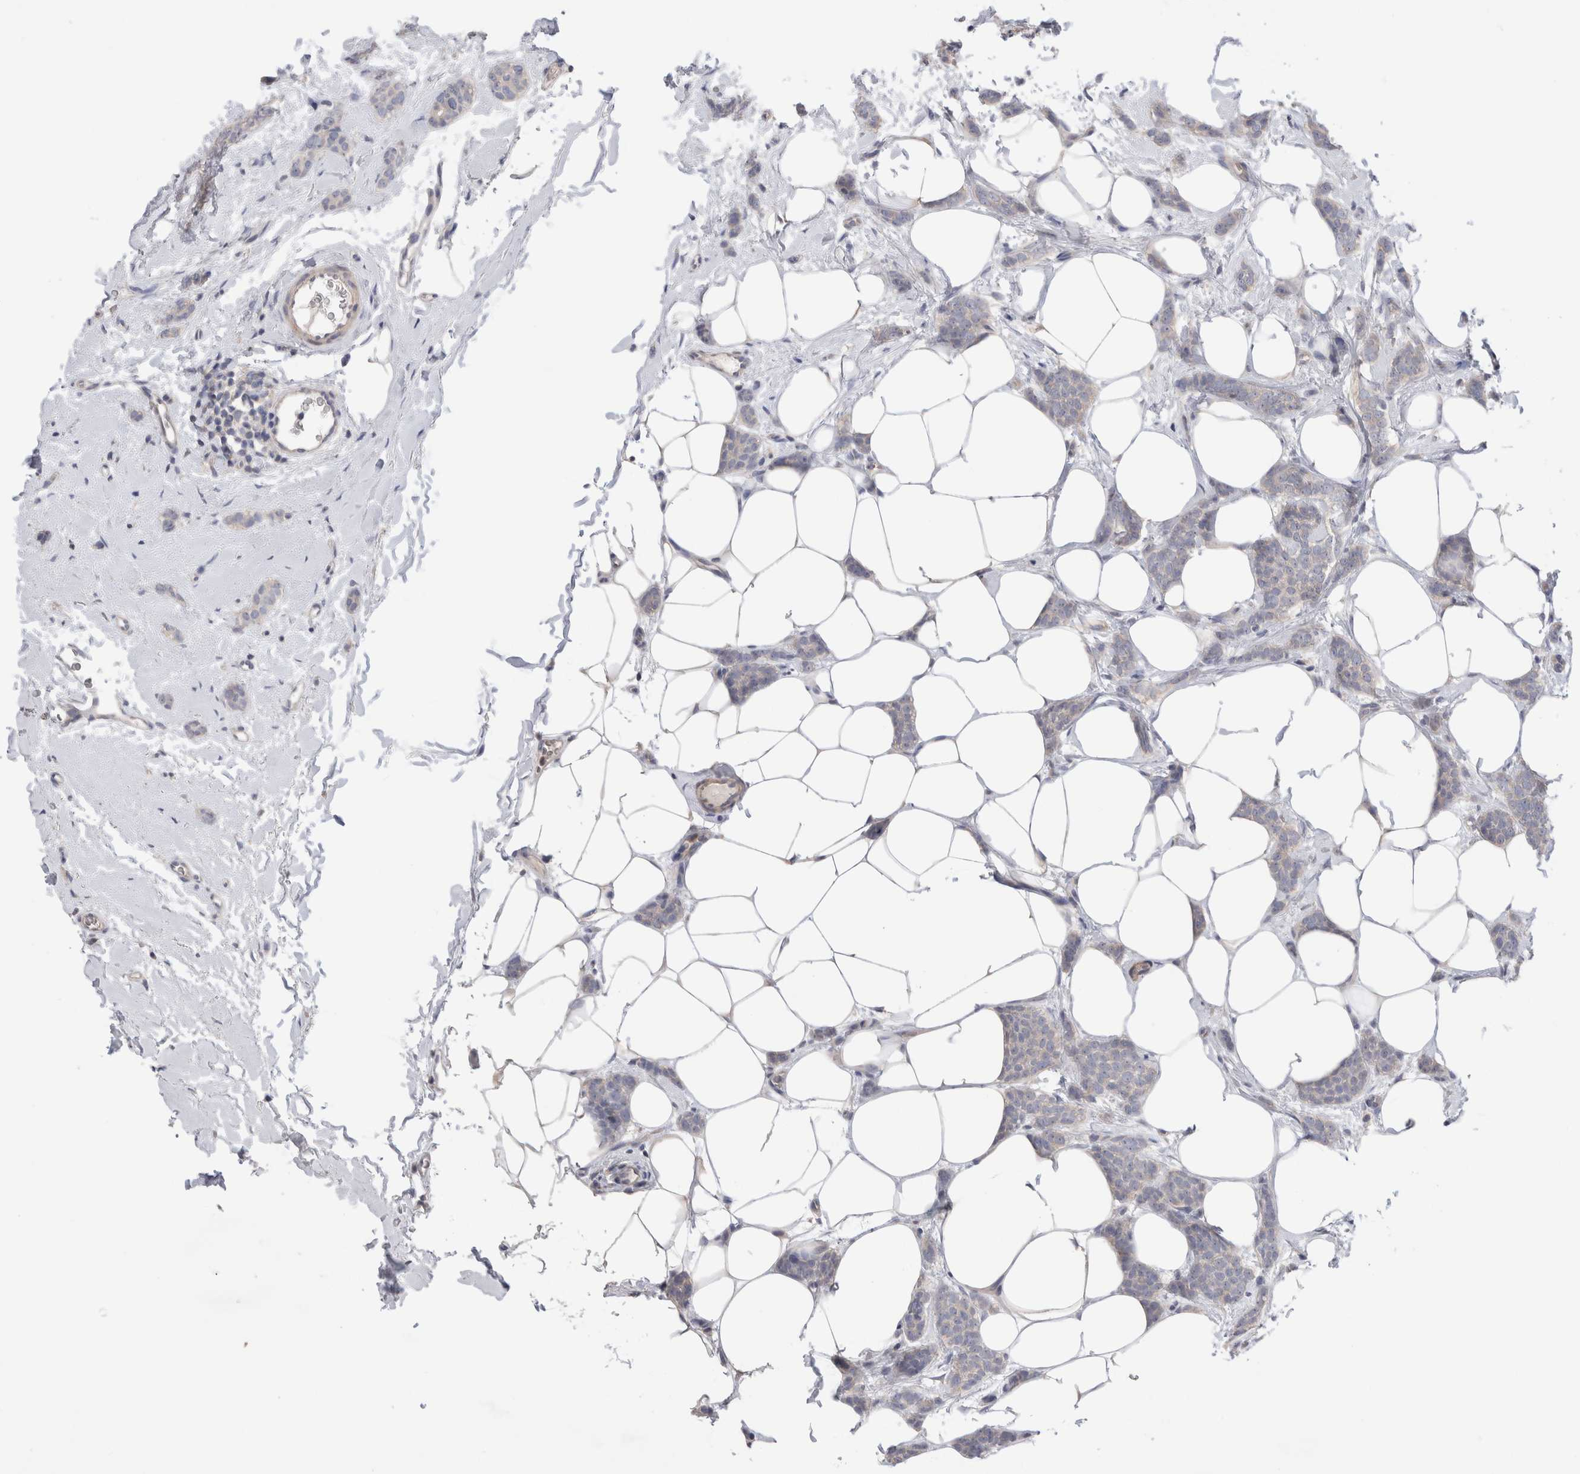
{"staining": {"intensity": "negative", "quantity": "none", "location": "none"}, "tissue": "breast cancer", "cell_type": "Tumor cells", "image_type": "cancer", "snomed": [{"axis": "morphology", "description": "Lobular carcinoma"}, {"axis": "topography", "description": "Skin"}, {"axis": "topography", "description": "Breast"}], "caption": "High power microscopy histopathology image of an immunohistochemistry (IHC) micrograph of breast cancer, revealing no significant expression in tumor cells. The staining was performed using DAB to visualize the protein expression in brown, while the nuclei were stained in blue with hematoxylin (Magnification: 20x).", "gene": "IFT74", "patient": {"sex": "female", "age": 46}}